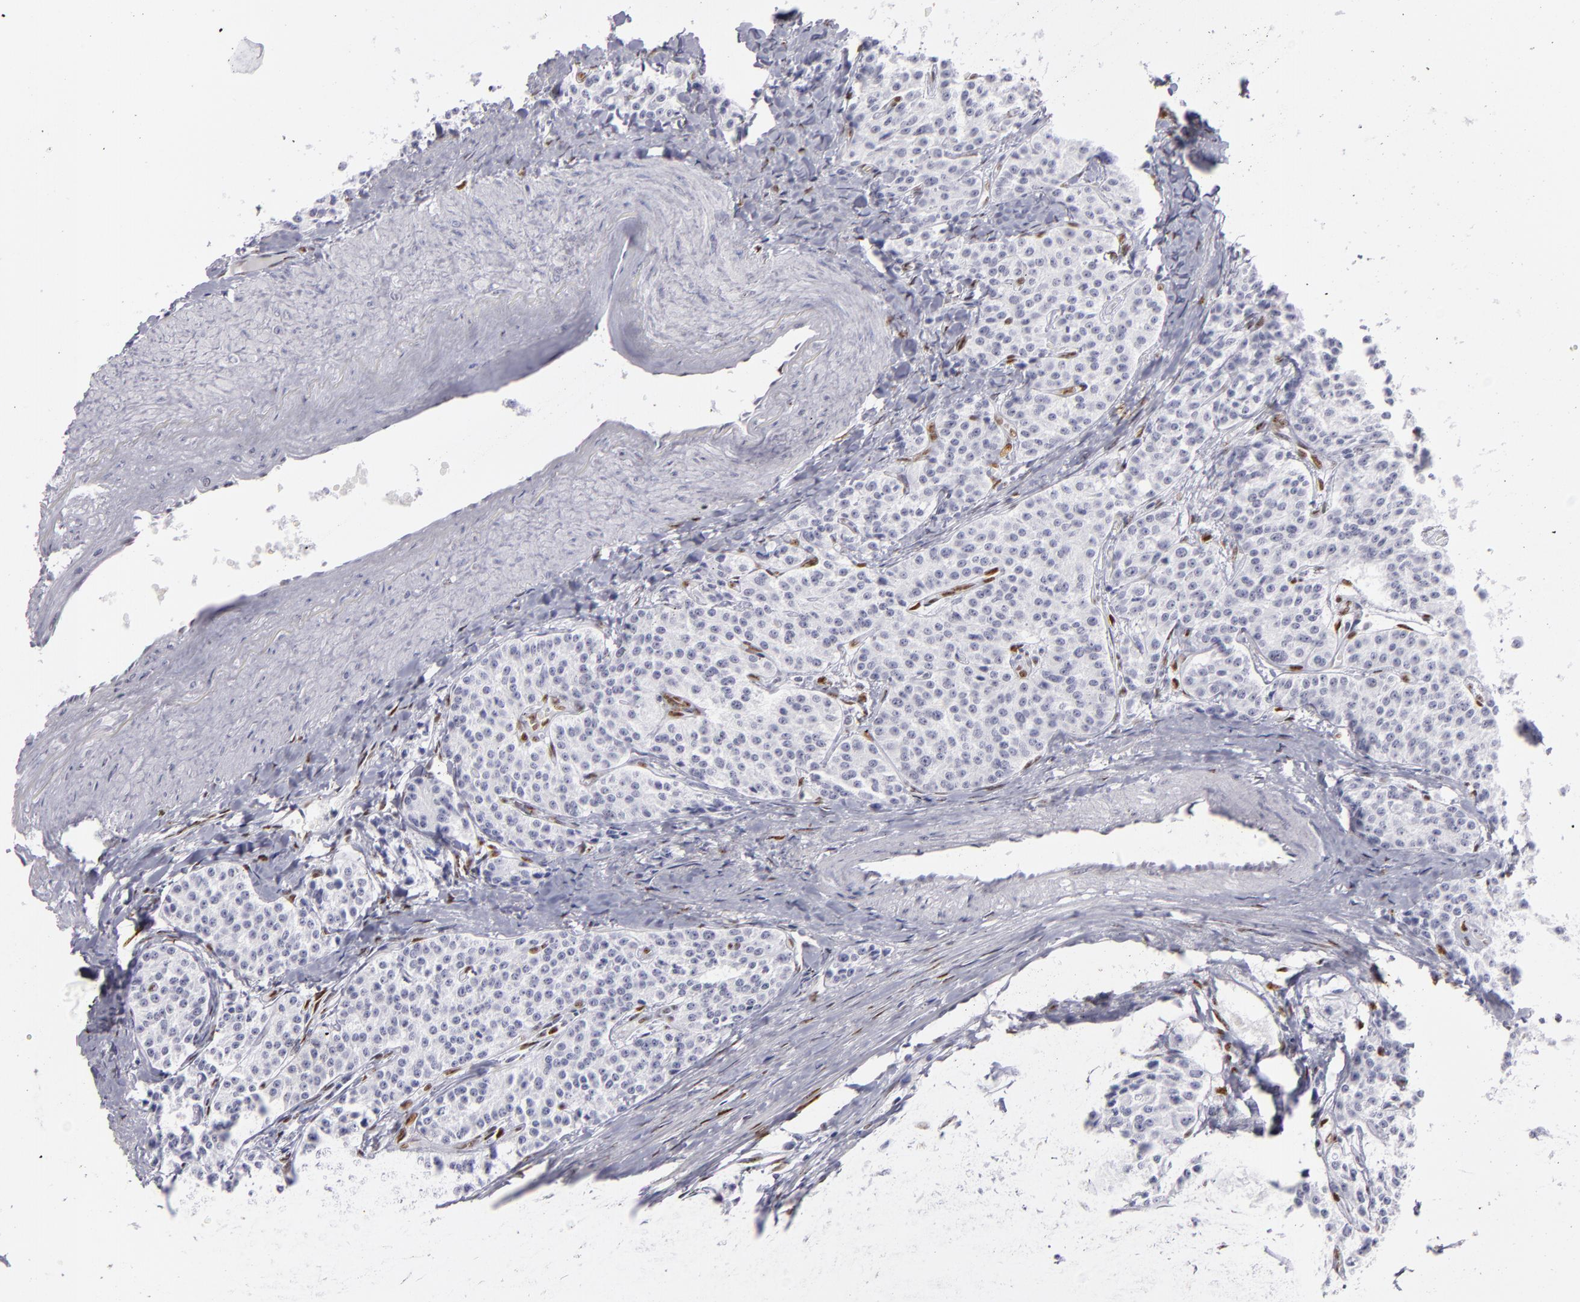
{"staining": {"intensity": "negative", "quantity": "none", "location": "none"}, "tissue": "carcinoid", "cell_type": "Tumor cells", "image_type": "cancer", "snomed": [{"axis": "morphology", "description": "Carcinoid, malignant, NOS"}, {"axis": "topography", "description": "Stomach"}], "caption": "High power microscopy photomicrograph of an IHC photomicrograph of carcinoid, revealing no significant positivity in tumor cells.", "gene": "TOP3A", "patient": {"sex": "female", "age": 76}}